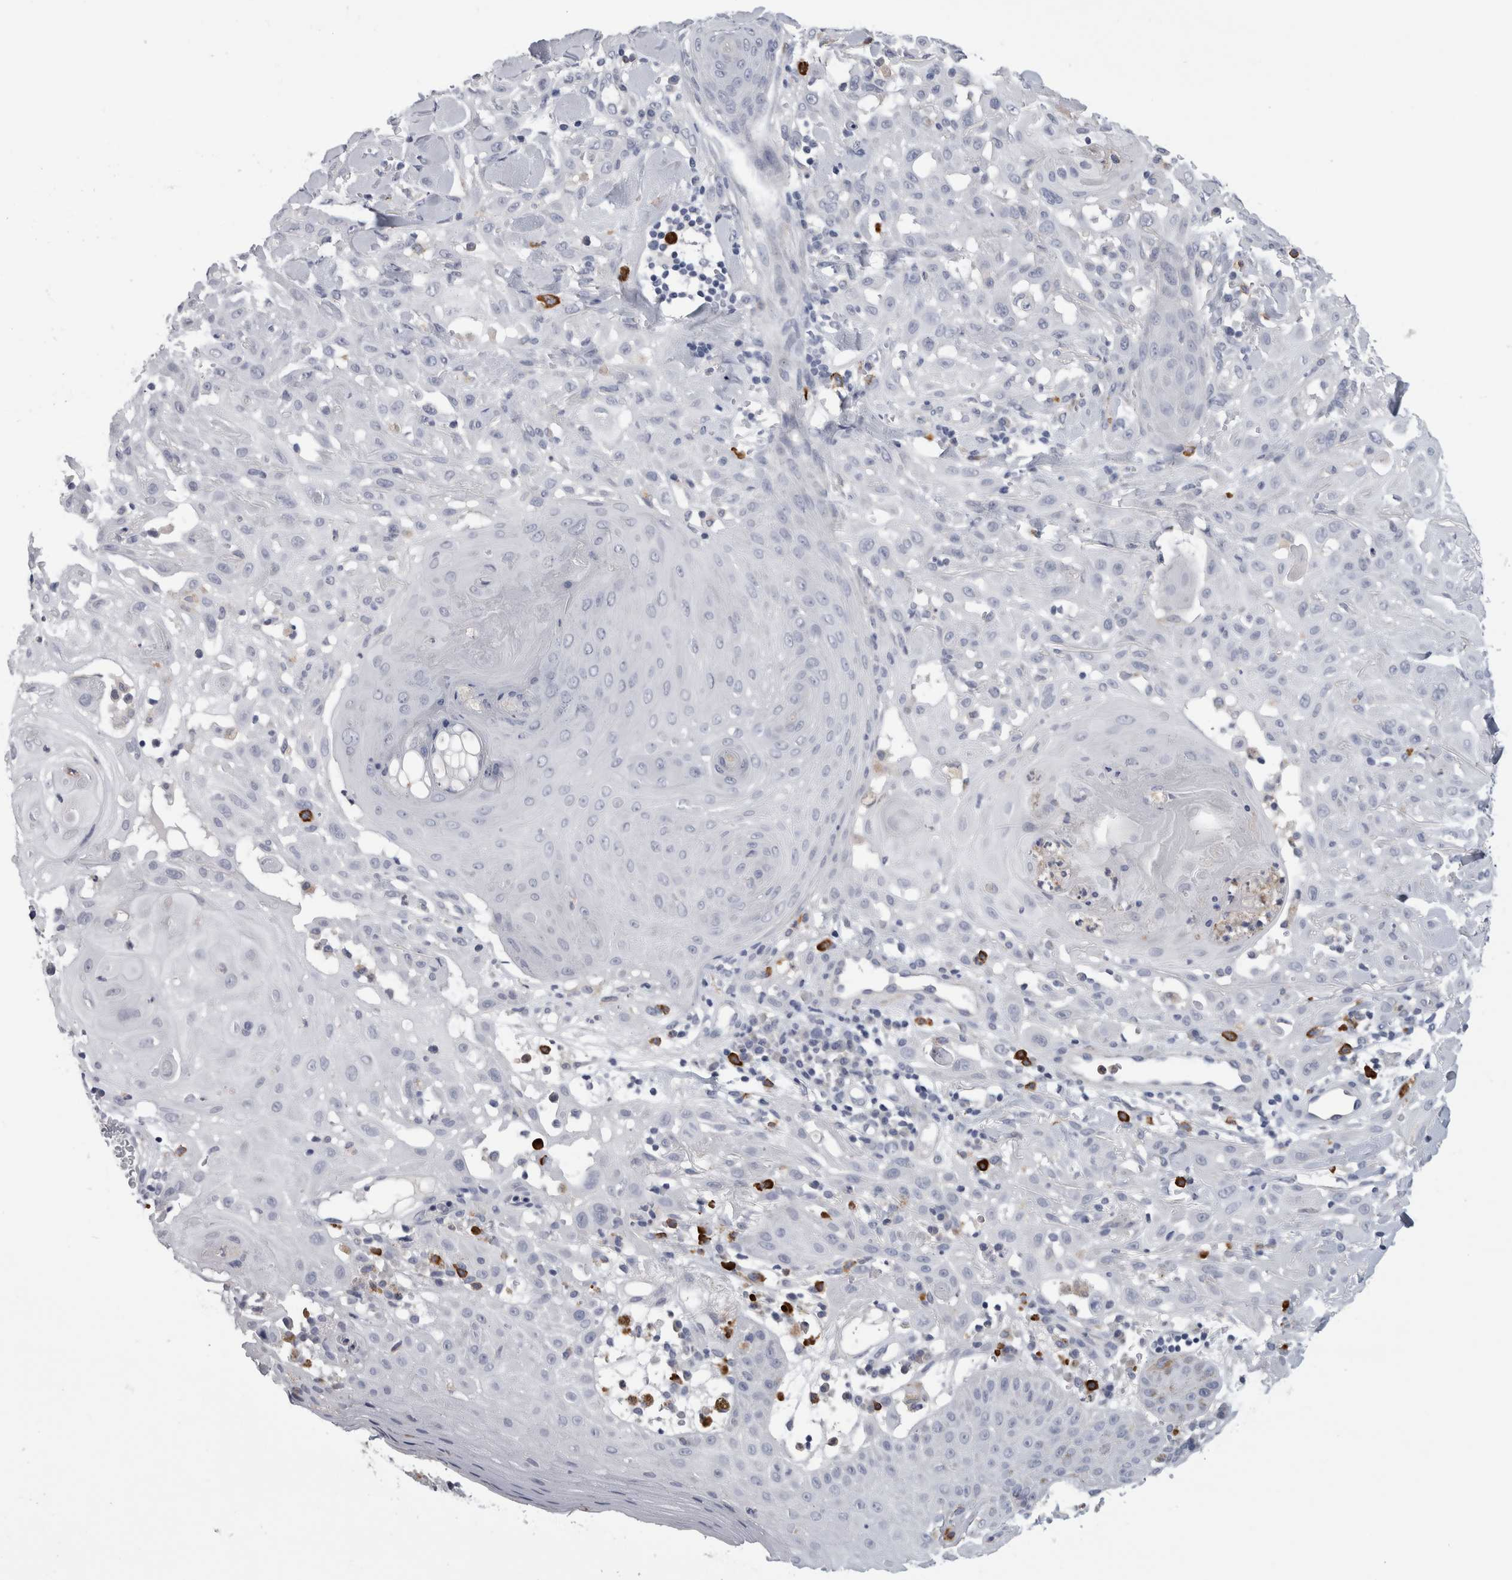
{"staining": {"intensity": "negative", "quantity": "none", "location": "none"}, "tissue": "skin cancer", "cell_type": "Tumor cells", "image_type": "cancer", "snomed": [{"axis": "morphology", "description": "Squamous cell carcinoma, NOS"}, {"axis": "topography", "description": "Skin"}], "caption": "Immunohistochemical staining of skin cancer displays no significant staining in tumor cells.", "gene": "CD63", "patient": {"sex": "male", "age": 24}}